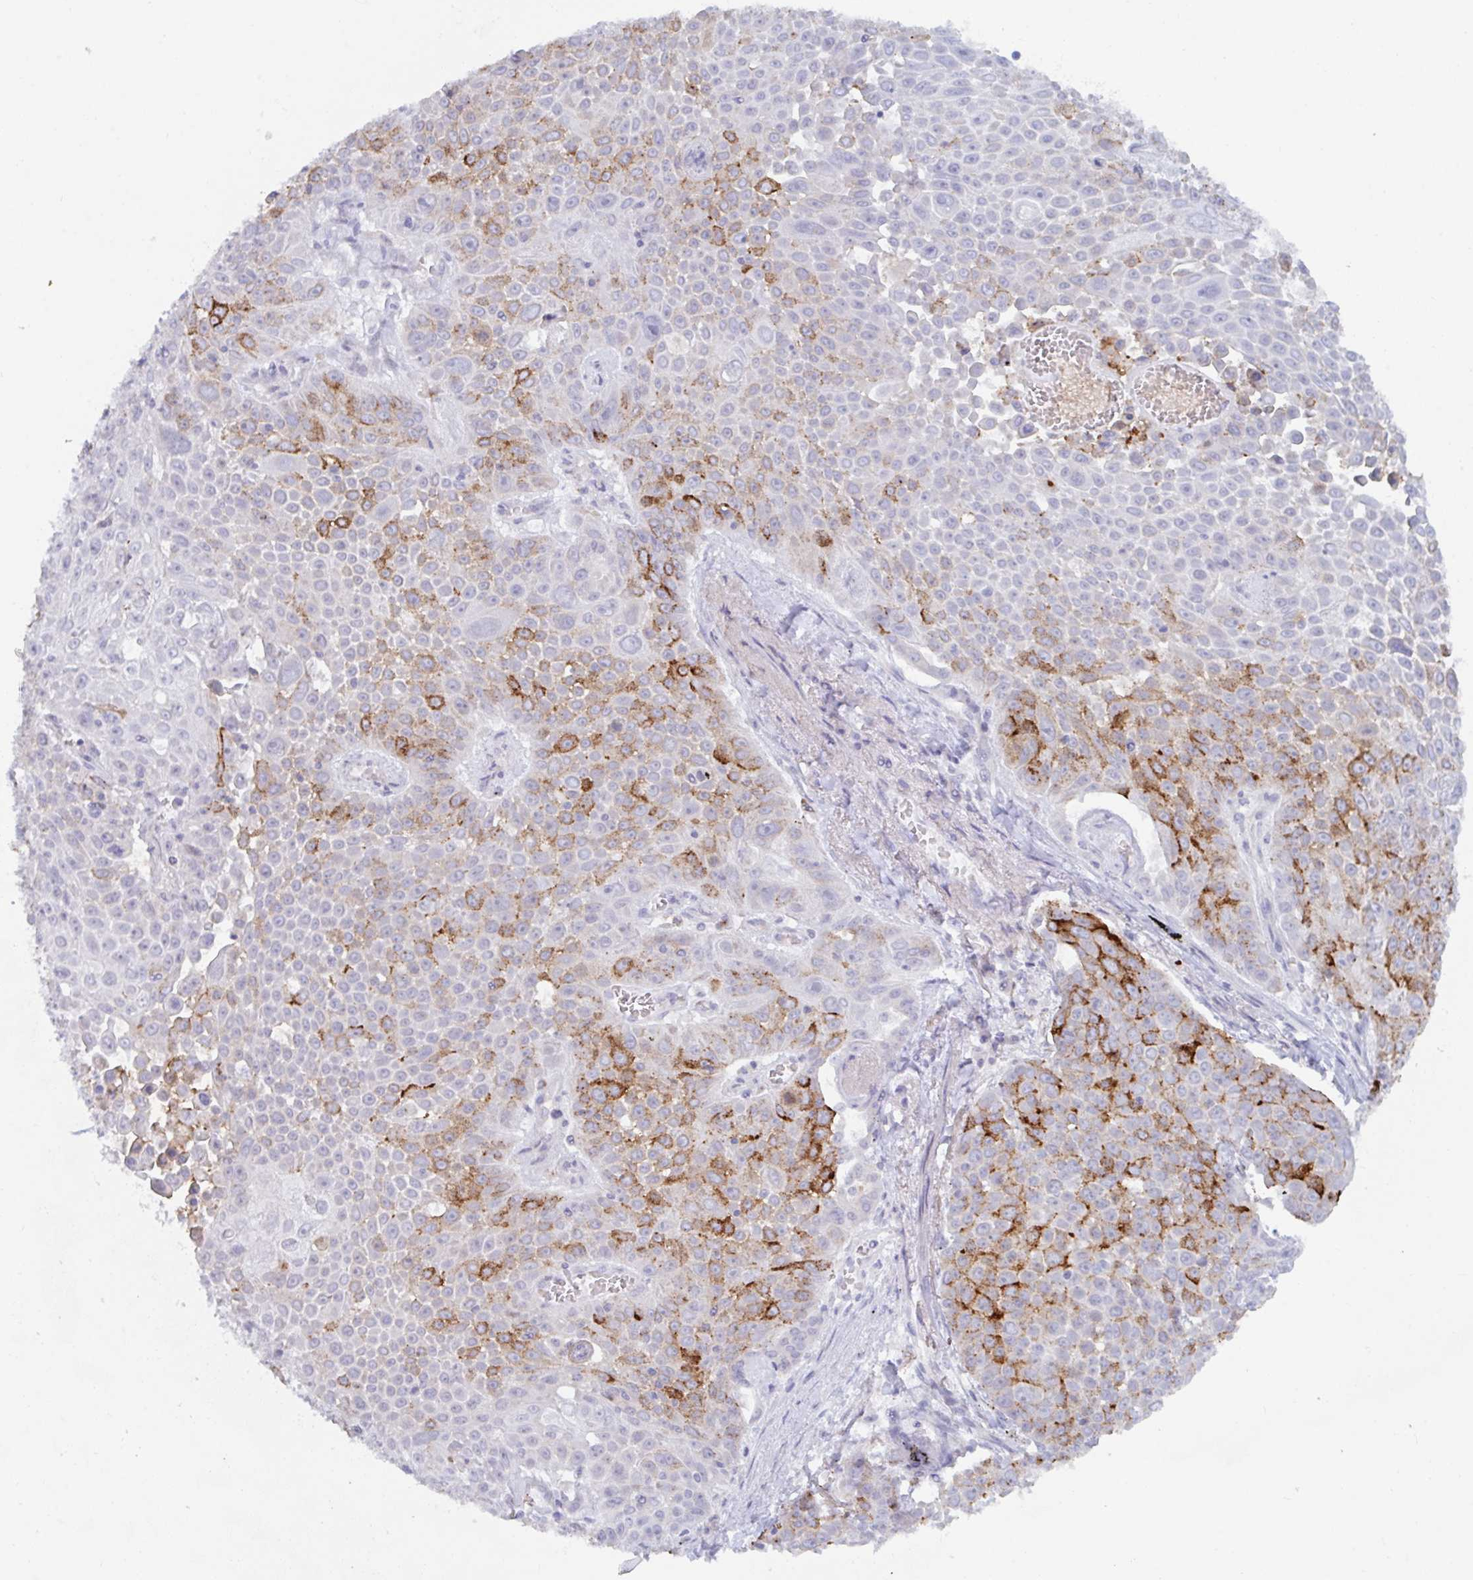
{"staining": {"intensity": "strong", "quantity": "25%-75%", "location": "cytoplasmic/membranous"}, "tissue": "lung cancer", "cell_type": "Tumor cells", "image_type": "cancer", "snomed": [{"axis": "morphology", "description": "Squamous cell carcinoma, NOS"}, {"axis": "morphology", "description": "Squamous cell carcinoma, metastatic, NOS"}, {"axis": "topography", "description": "Lymph node"}, {"axis": "topography", "description": "Lung"}], "caption": "Squamous cell carcinoma (lung) was stained to show a protein in brown. There is high levels of strong cytoplasmic/membranous positivity in about 25%-75% of tumor cells.", "gene": "KCNK5", "patient": {"sex": "female", "age": 62}}